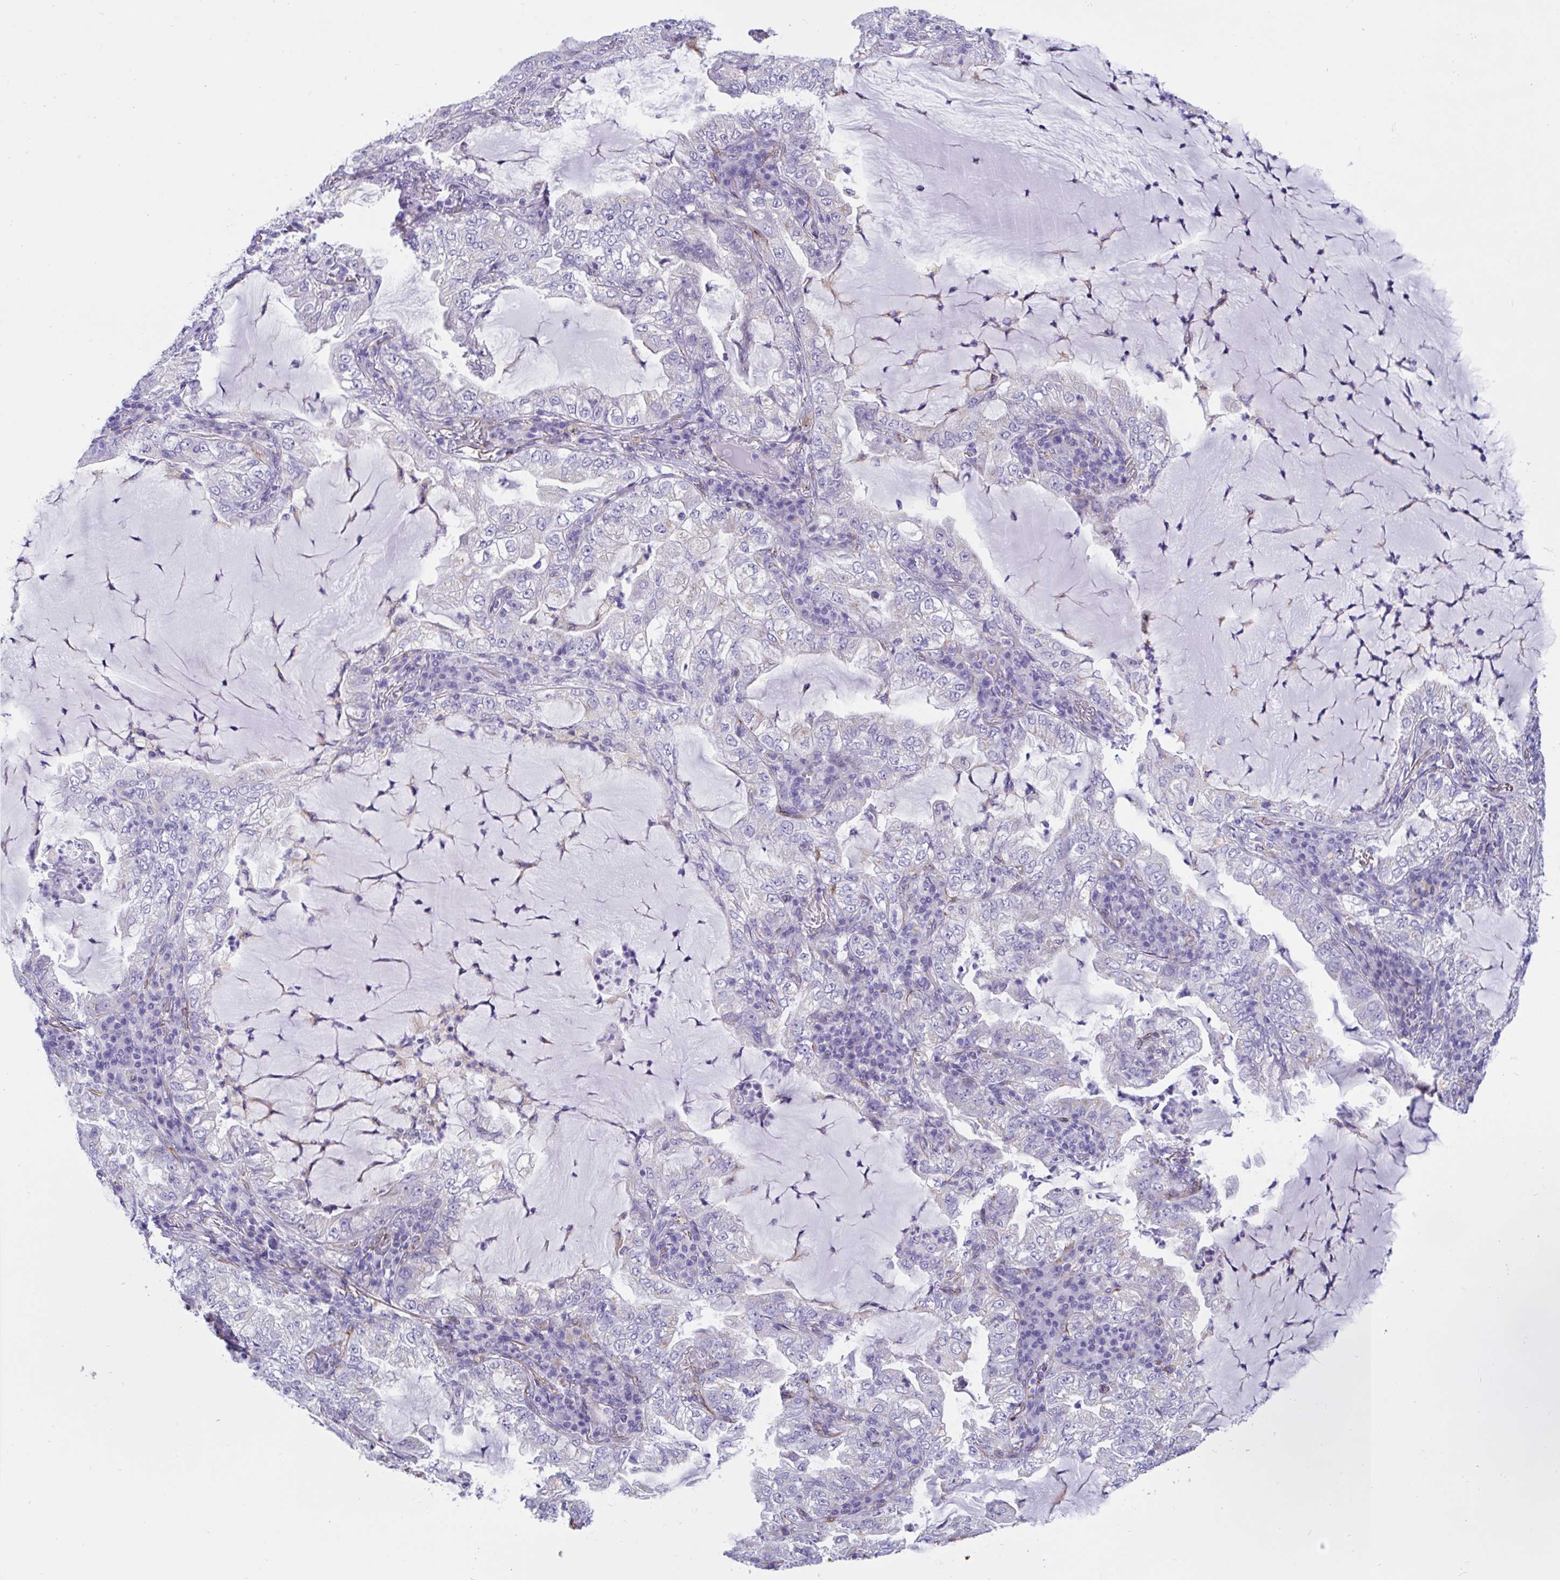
{"staining": {"intensity": "negative", "quantity": "none", "location": "none"}, "tissue": "lung cancer", "cell_type": "Tumor cells", "image_type": "cancer", "snomed": [{"axis": "morphology", "description": "Adenocarcinoma, NOS"}, {"axis": "topography", "description": "Lung"}], "caption": "This is an IHC histopathology image of human lung cancer (adenocarcinoma). There is no positivity in tumor cells.", "gene": "RPL22L1", "patient": {"sex": "female", "age": 73}}